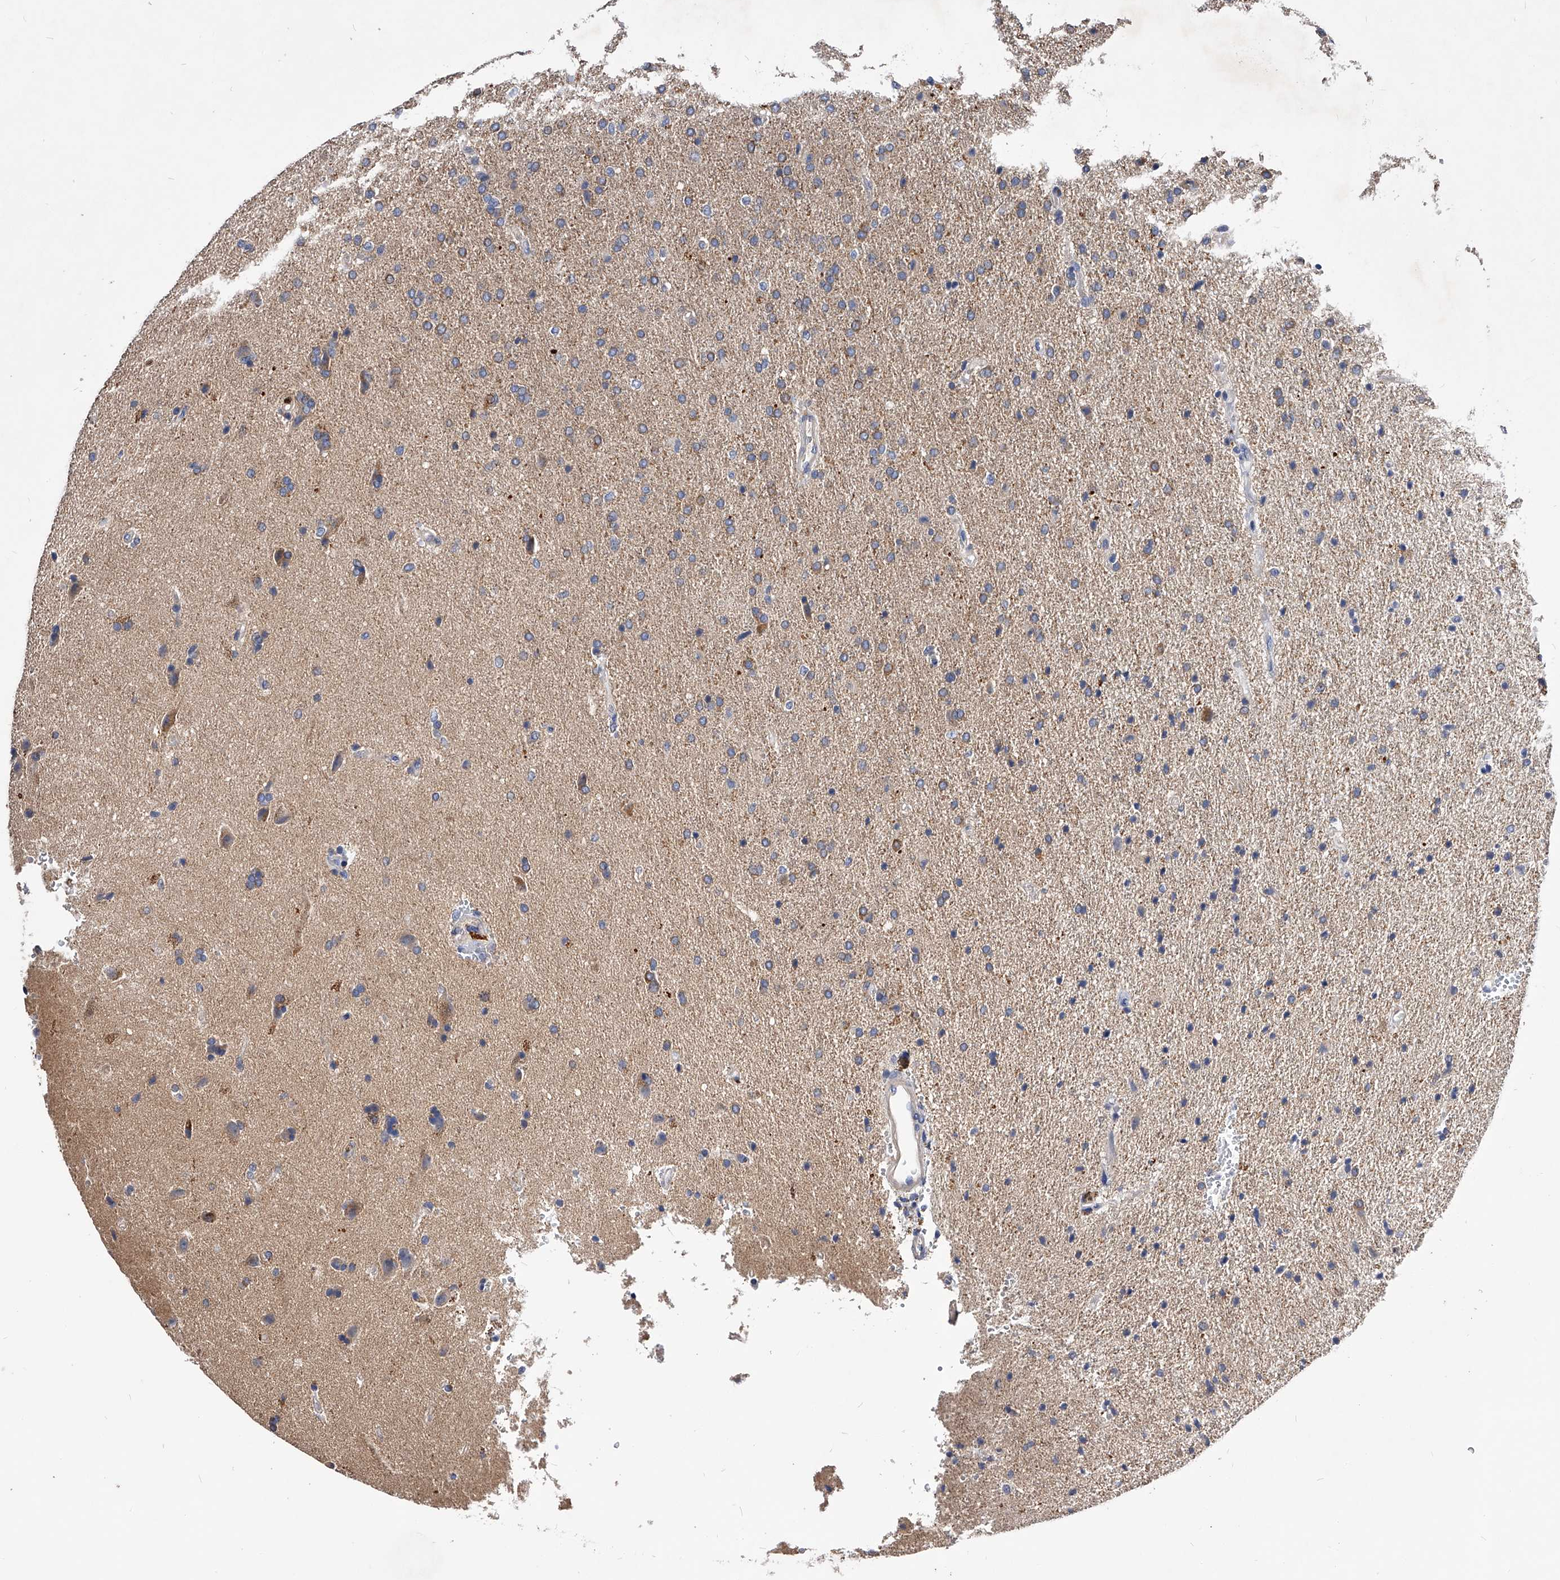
{"staining": {"intensity": "moderate", "quantity": "<25%", "location": "cytoplasmic/membranous"}, "tissue": "glioma", "cell_type": "Tumor cells", "image_type": "cancer", "snomed": [{"axis": "morphology", "description": "Glioma, malignant, High grade"}, {"axis": "topography", "description": "Brain"}], "caption": "Protein expression by IHC reveals moderate cytoplasmic/membranous staining in about <25% of tumor cells in high-grade glioma (malignant). The protein of interest is shown in brown color, while the nuclei are stained blue.", "gene": "ARL4C", "patient": {"sex": "male", "age": 72}}